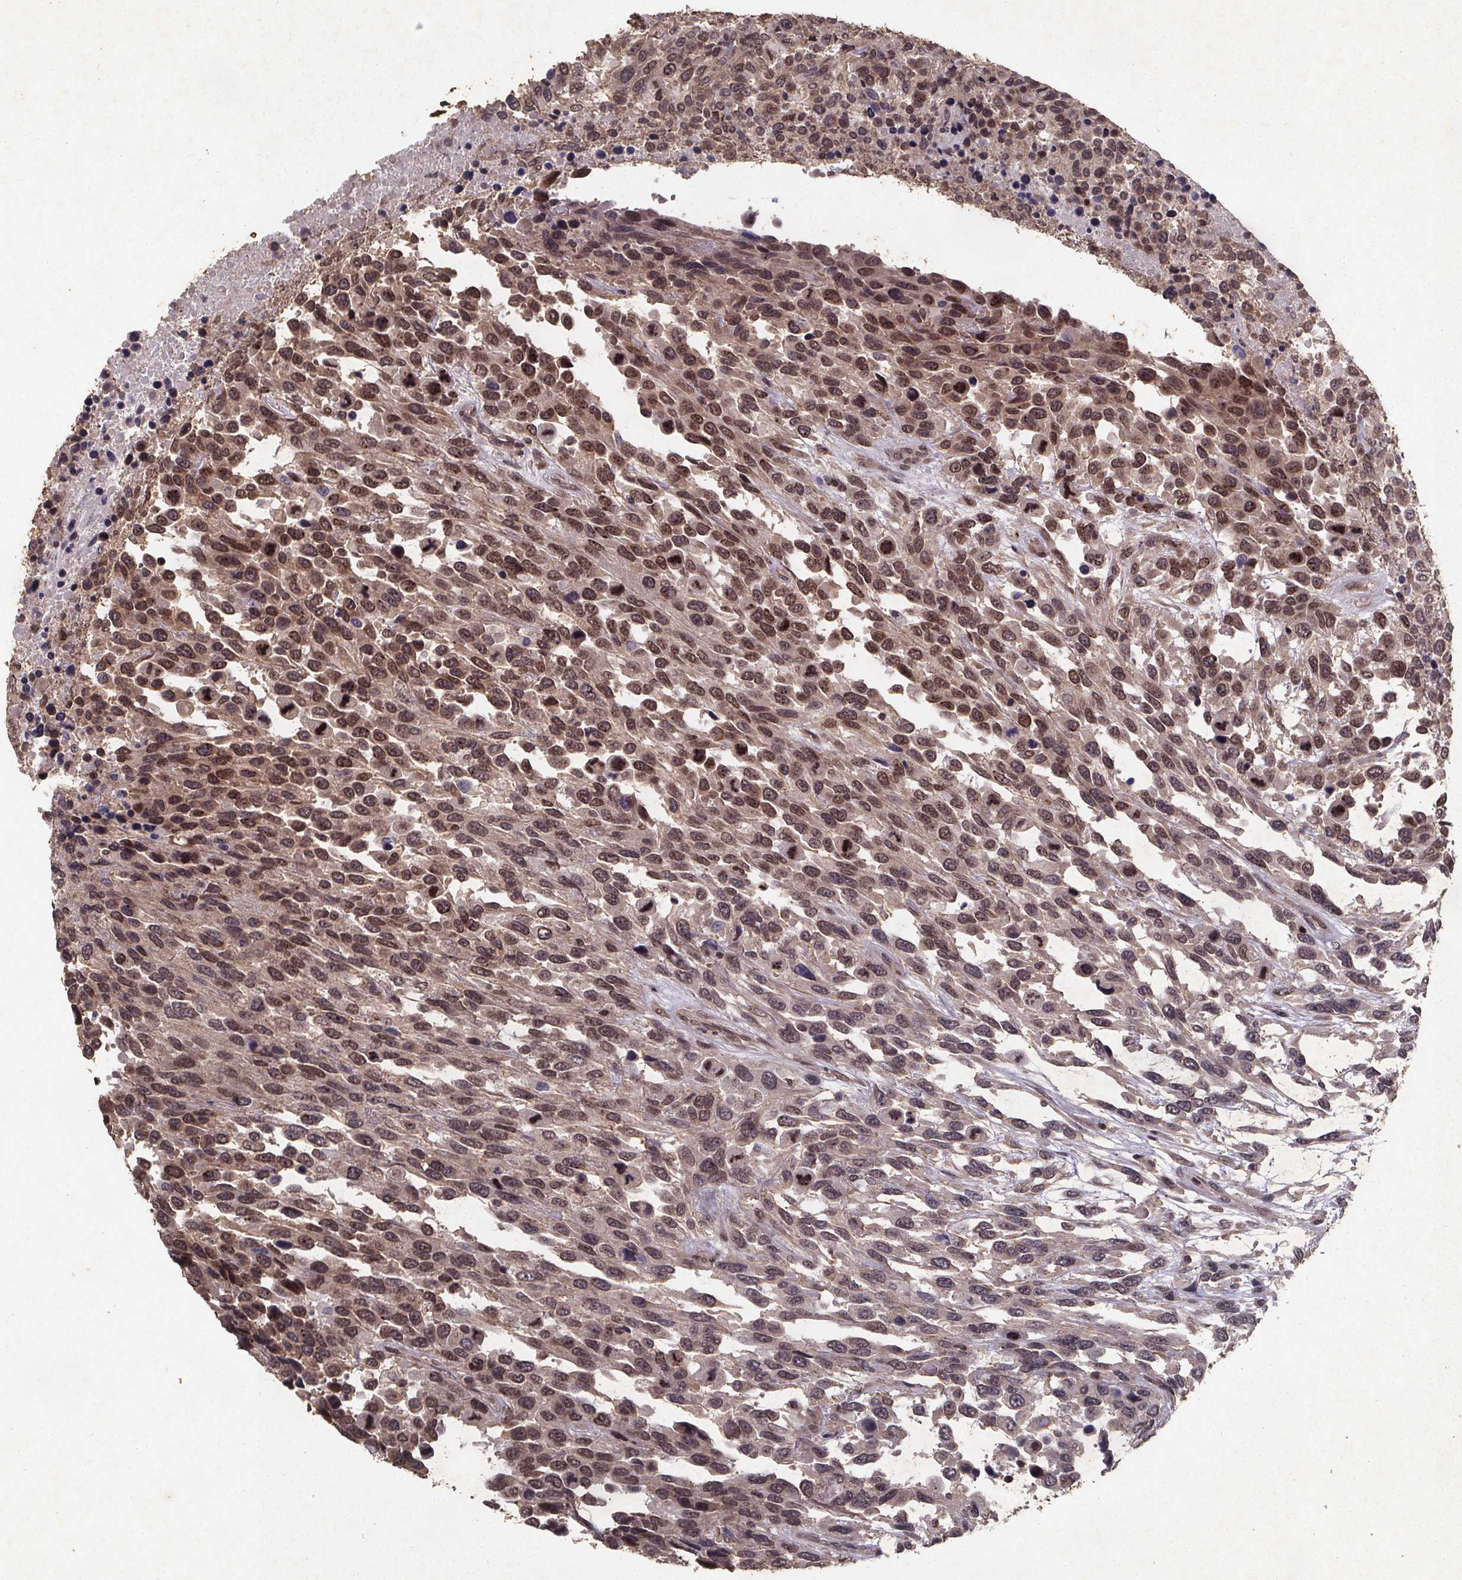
{"staining": {"intensity": "moderate", "quantity": ">75%", "location": "cytoplasmic/membranous,nuclear"}, "tissue": "urothelial cancer", "cell_type": "Tumor cells", "image_type": "cancer", "snomed": [{"axis": "morphology", "description": "Urothelial carcinoma, High grade"}, {"axis": "topography", "description": "Urinary bladder"}], "caption": "Human urothelial carcinoma (high-grade) stained with a protein marker shows moderate staining in tumor cells.", "gene": "PIERCE2", "patient": {"sex": "female", "age": 70}}